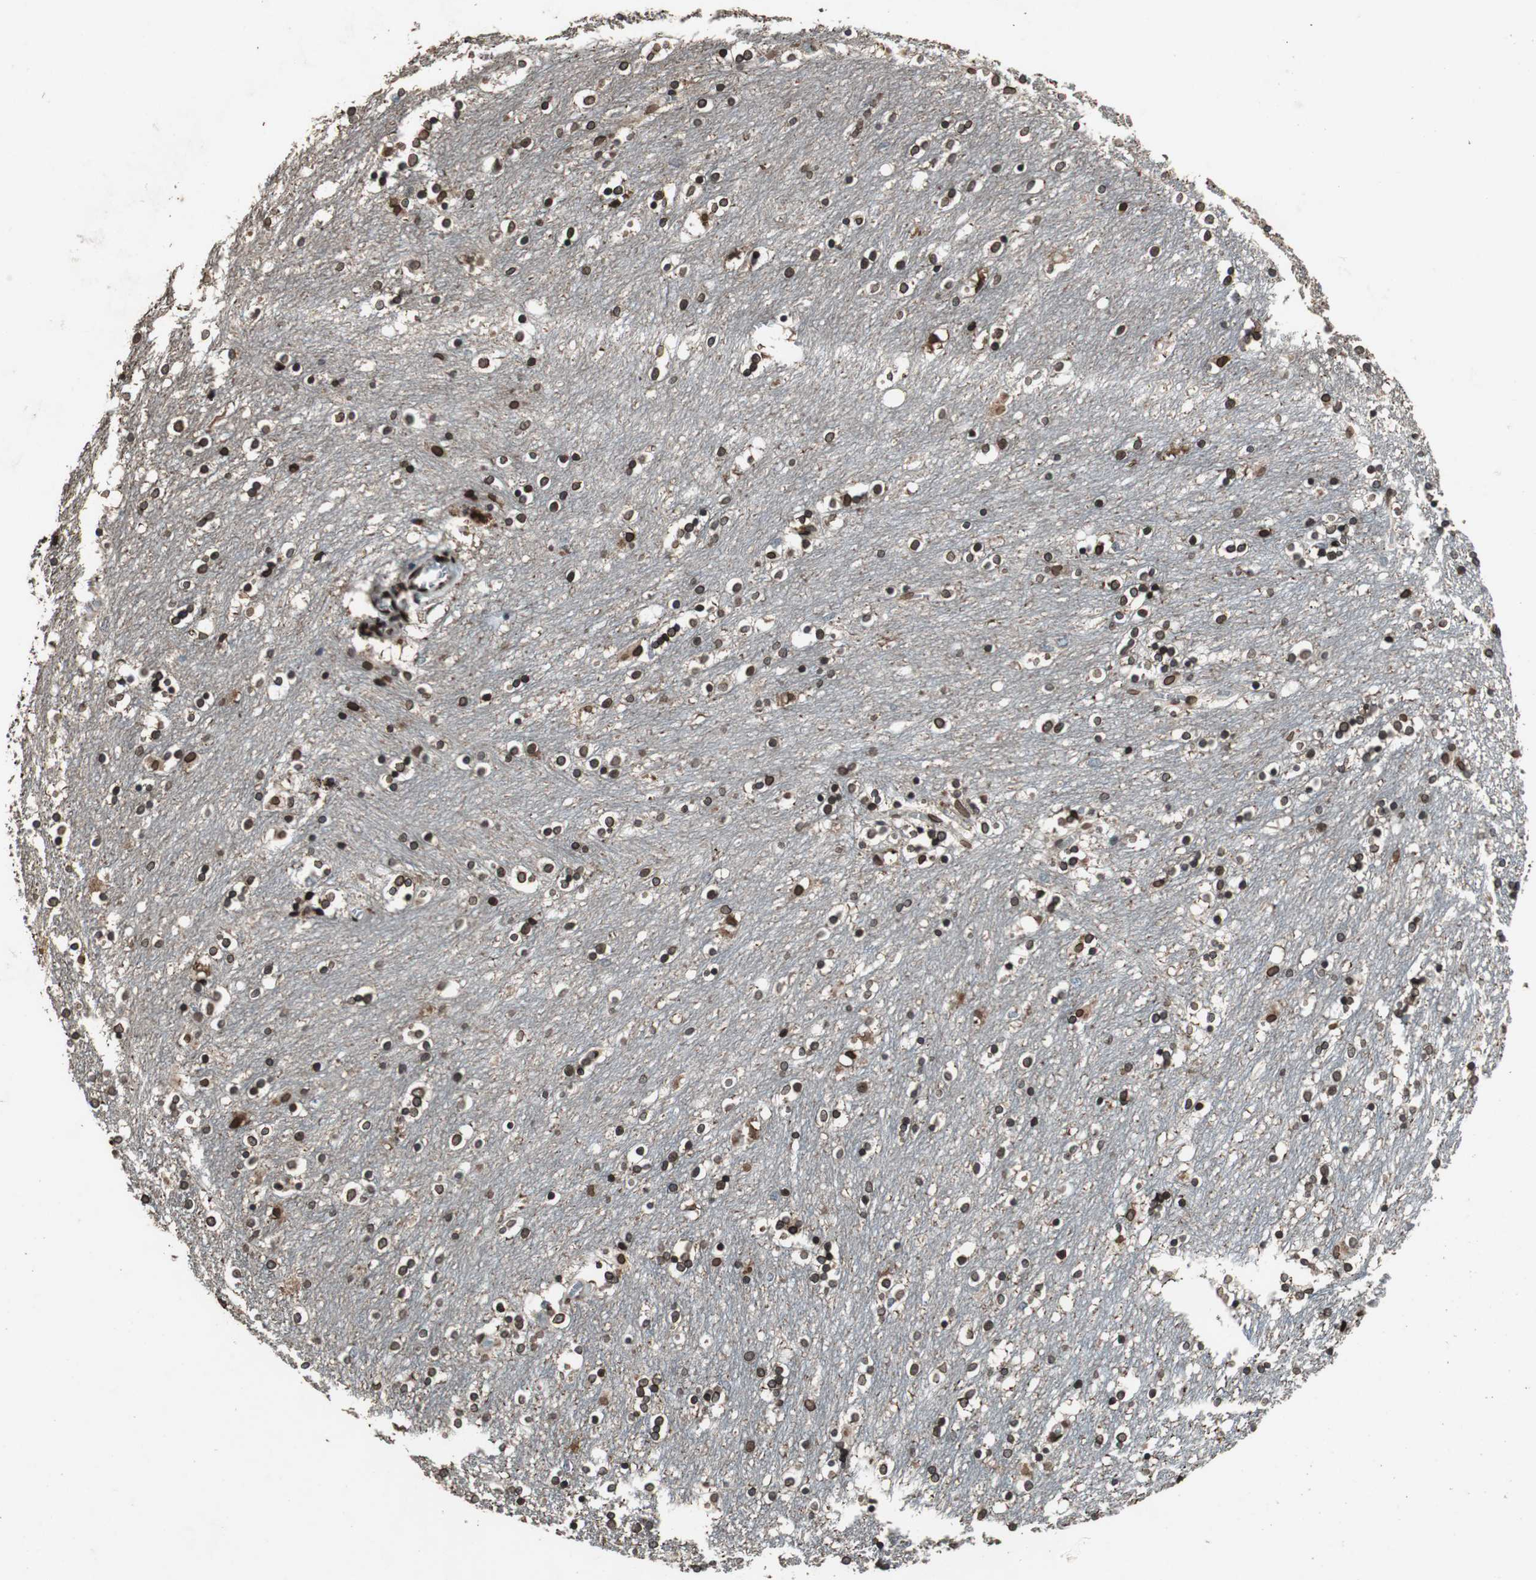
{"staining": {"intensity": "strong", "quantity": ">75%", "location": "cytoplasmic/membranous,nuclear"}, "tissue": "caudate", "cell_type": "Glial cells", "image_type": "normal", "snomed": [{"axis": "morphology", "description": "Normal tissue, NOS"}, {"axis": "topography", "description": "Lateral ventricle wall"}], "caption": "This micrograph shows benign caudate stained with immunohistochemistry to label a protein in brown. The cytoplasmic/membranous,nuclear of glial cells show strong positivity for the protein. Nuclei are counter-stained blue.", "gene": "LMNA", "patient": {"sex": "female", "age": 54}}